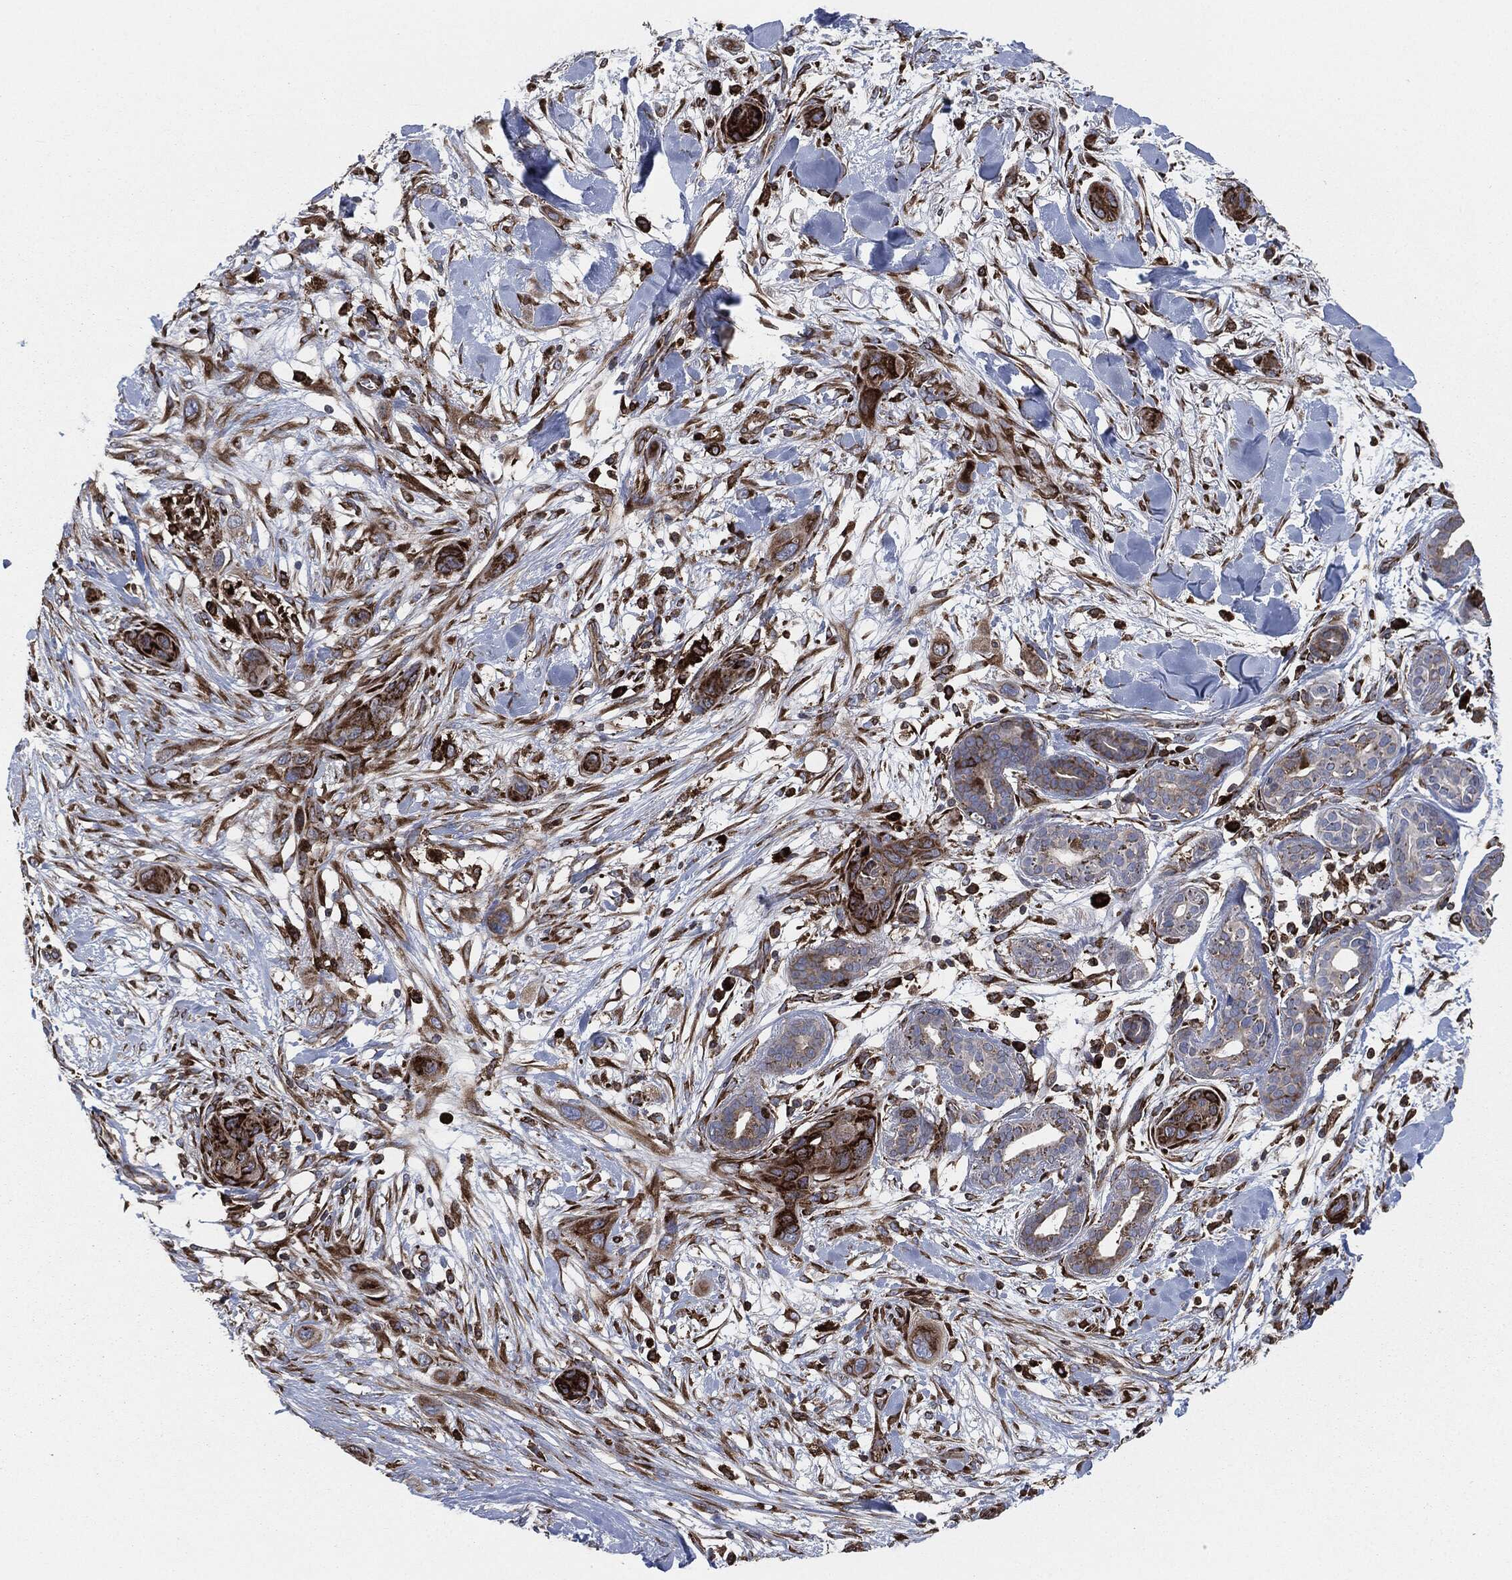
{"staining": {"intensity": "strong", "quantity": "25%-75%", "location": "cytoplasmic/membranous"}, "tissue": "skin cancer", "cell_type": "Tumor cells", "image_type": "cancer", "snomed": [{"axis": "morphology", "description": "Squamous cell carcinoma, NOS"}, {"axis": "topography", "description": "Skin"}], "caption": "IHC (DAB (3,3'-diaminobenzidine)) staining of skin cancer (squamous cell carcinoma) displays strong cytoplasmic/membranous protein positivity in about 25%-75% of tumor cells.", "gene": "CALR", "patient": {"sex": "male", "age": 78}}